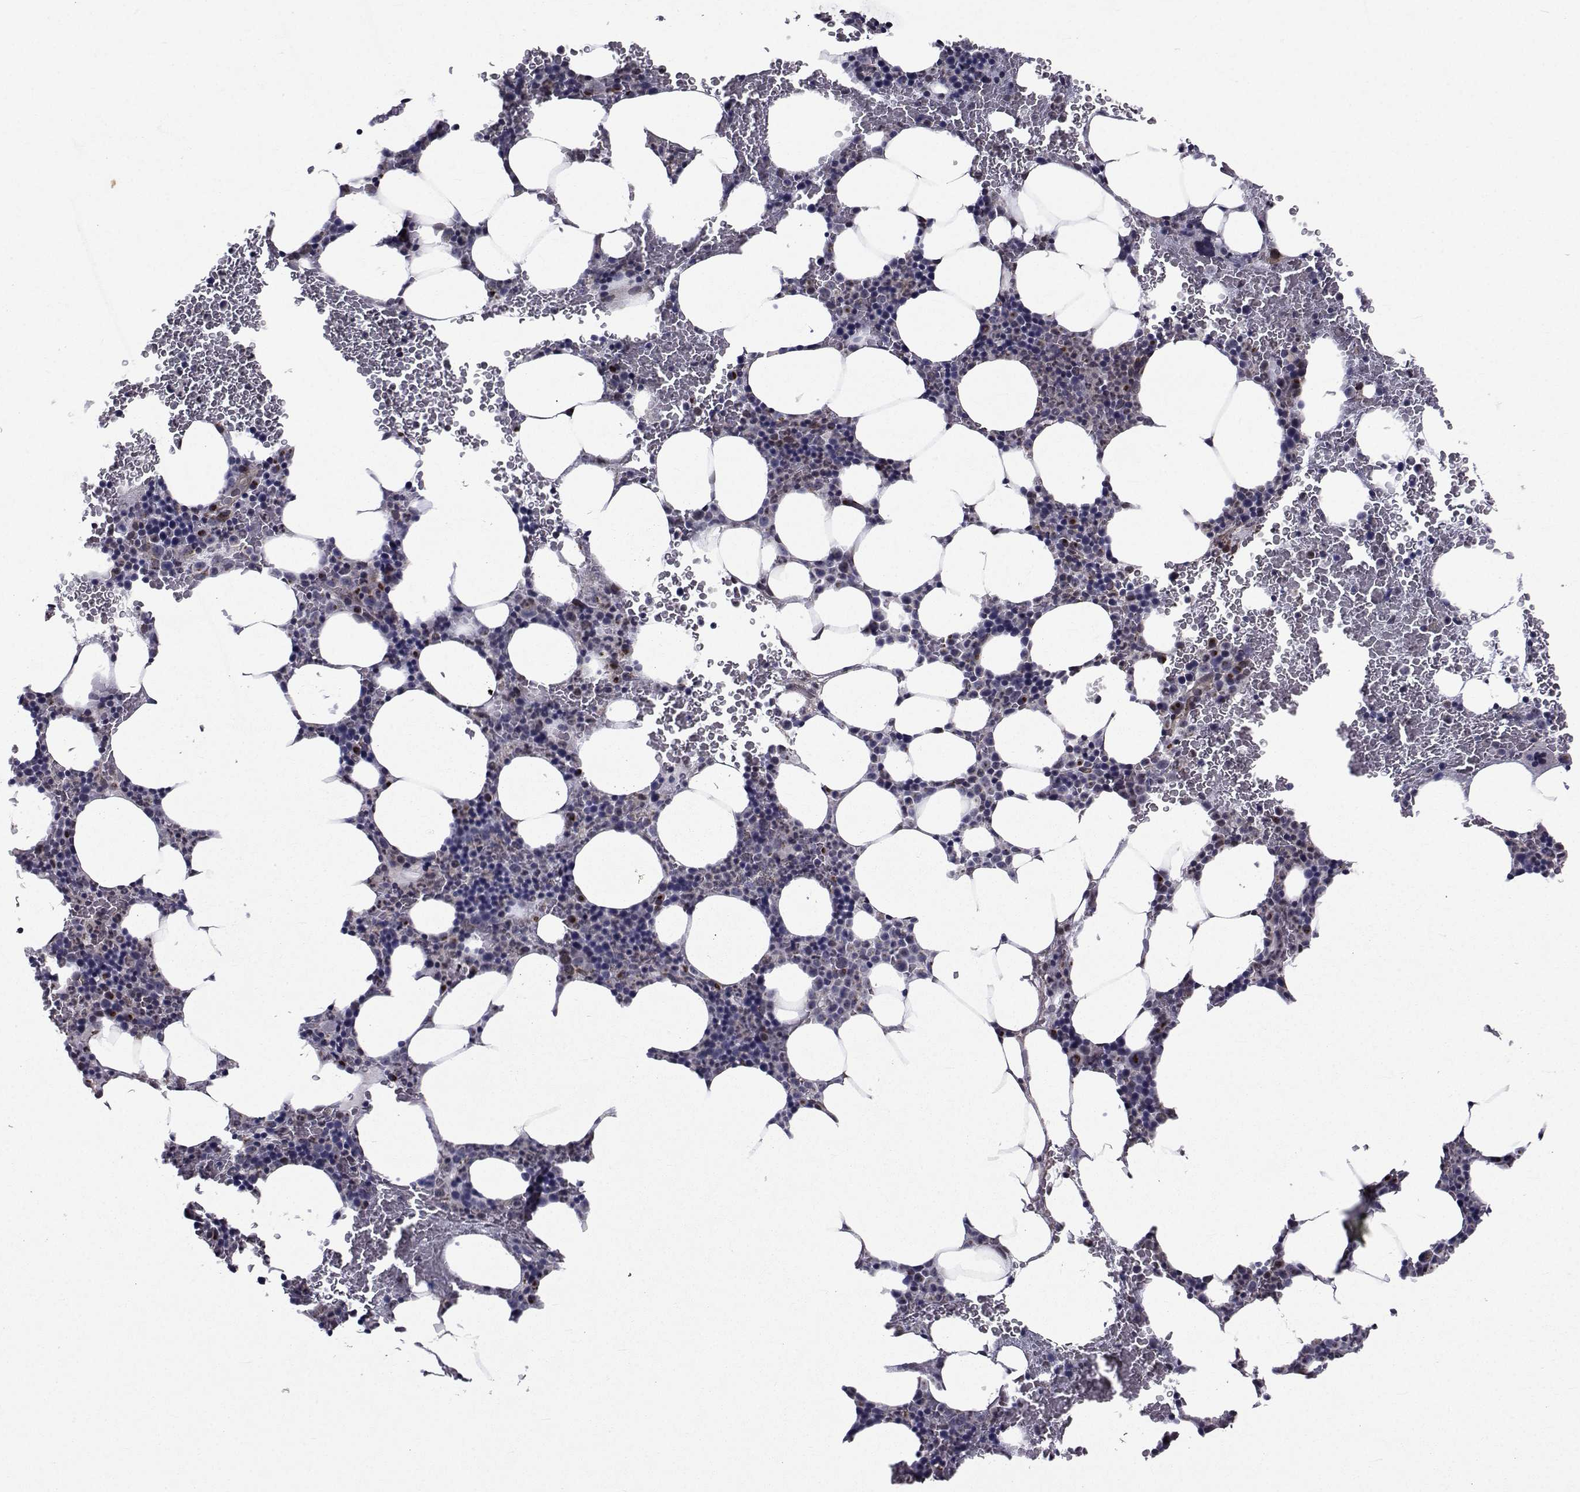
{"staining": {"intensity": "weak", "quantity": "<25%", "location": "cytoplasmic/membranous"}, "tissue": "bone marrow", "cell_type": "Hematopoietic cells", "image_type": "normal", "snomed": [{"axis": "morphology", "description": "Normal tissue, NOS"}, {"axis": "topography", "description": "Bone marrow"}], "caption": "Image shows no protein staining in hematopoietic cells of benign bone marrow. (DAB (3,3'-diaminobenzidine) immunohistochemistry (IHC) visualized using brightfield microscopy, high magnification).", "gene": "ATP6V1C2", "patient": {"sex": "male", "age": 64}}